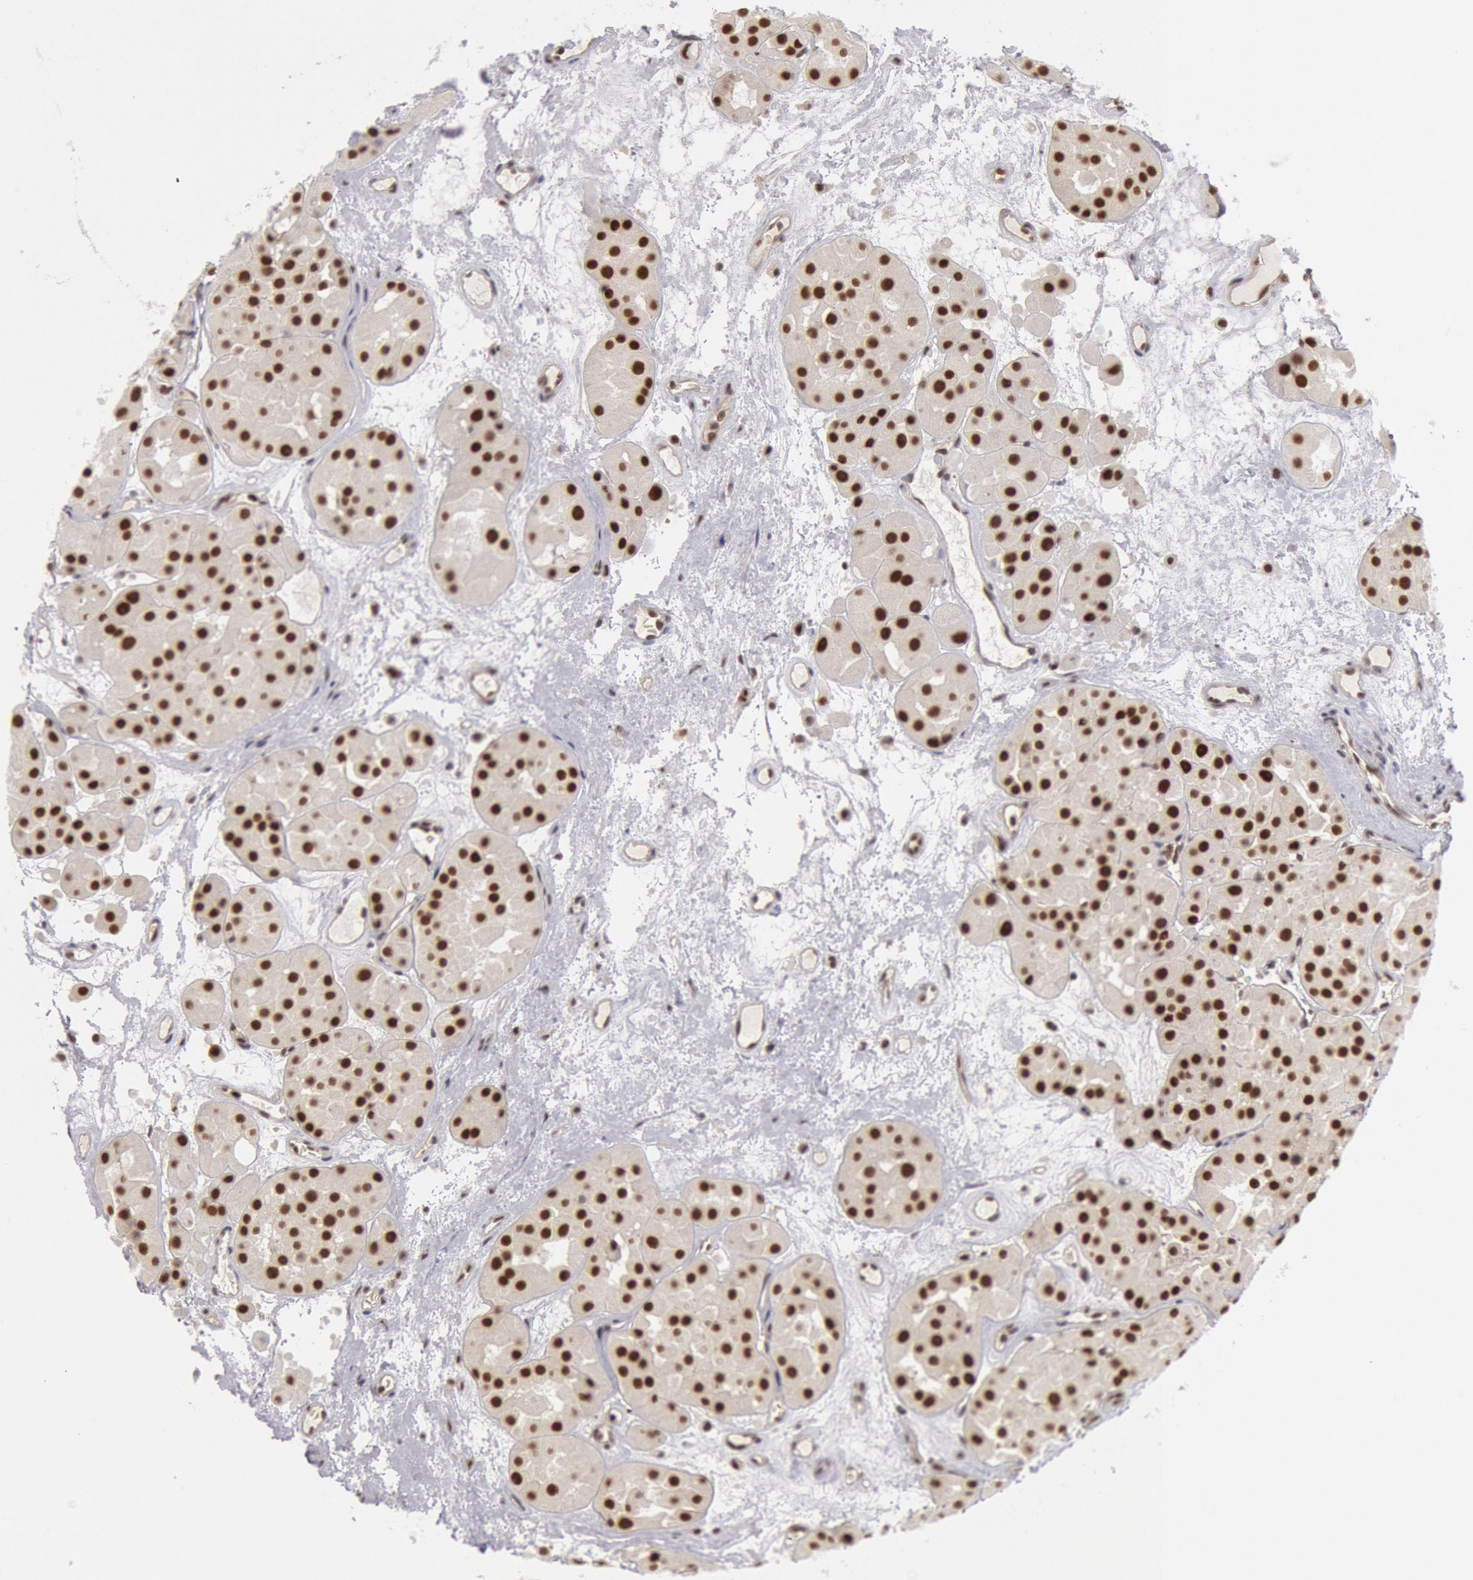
{"staining": {"intensity": "moderate", "quantity": ">75%", "location": "nuclear"}, "tissue": "renal cancer", "cell_type": "Tumor cells", "image_type": "cancer", "snomed": [{"axis": "morphology", "description": "Adenocarcinoma, uncertain malignant potential"}, {"axis": "topography", "description": "Kidney"}], "caption": "Adenocarcinoma,  uncertain malignant potential (renal) was stained to show a protein in brown. There is medium levels of moderate nuclear staining in approximately >75% of tumor cells.", "gene": "PPP4R3B", "patient": {"sex": "male", "age": 63}}